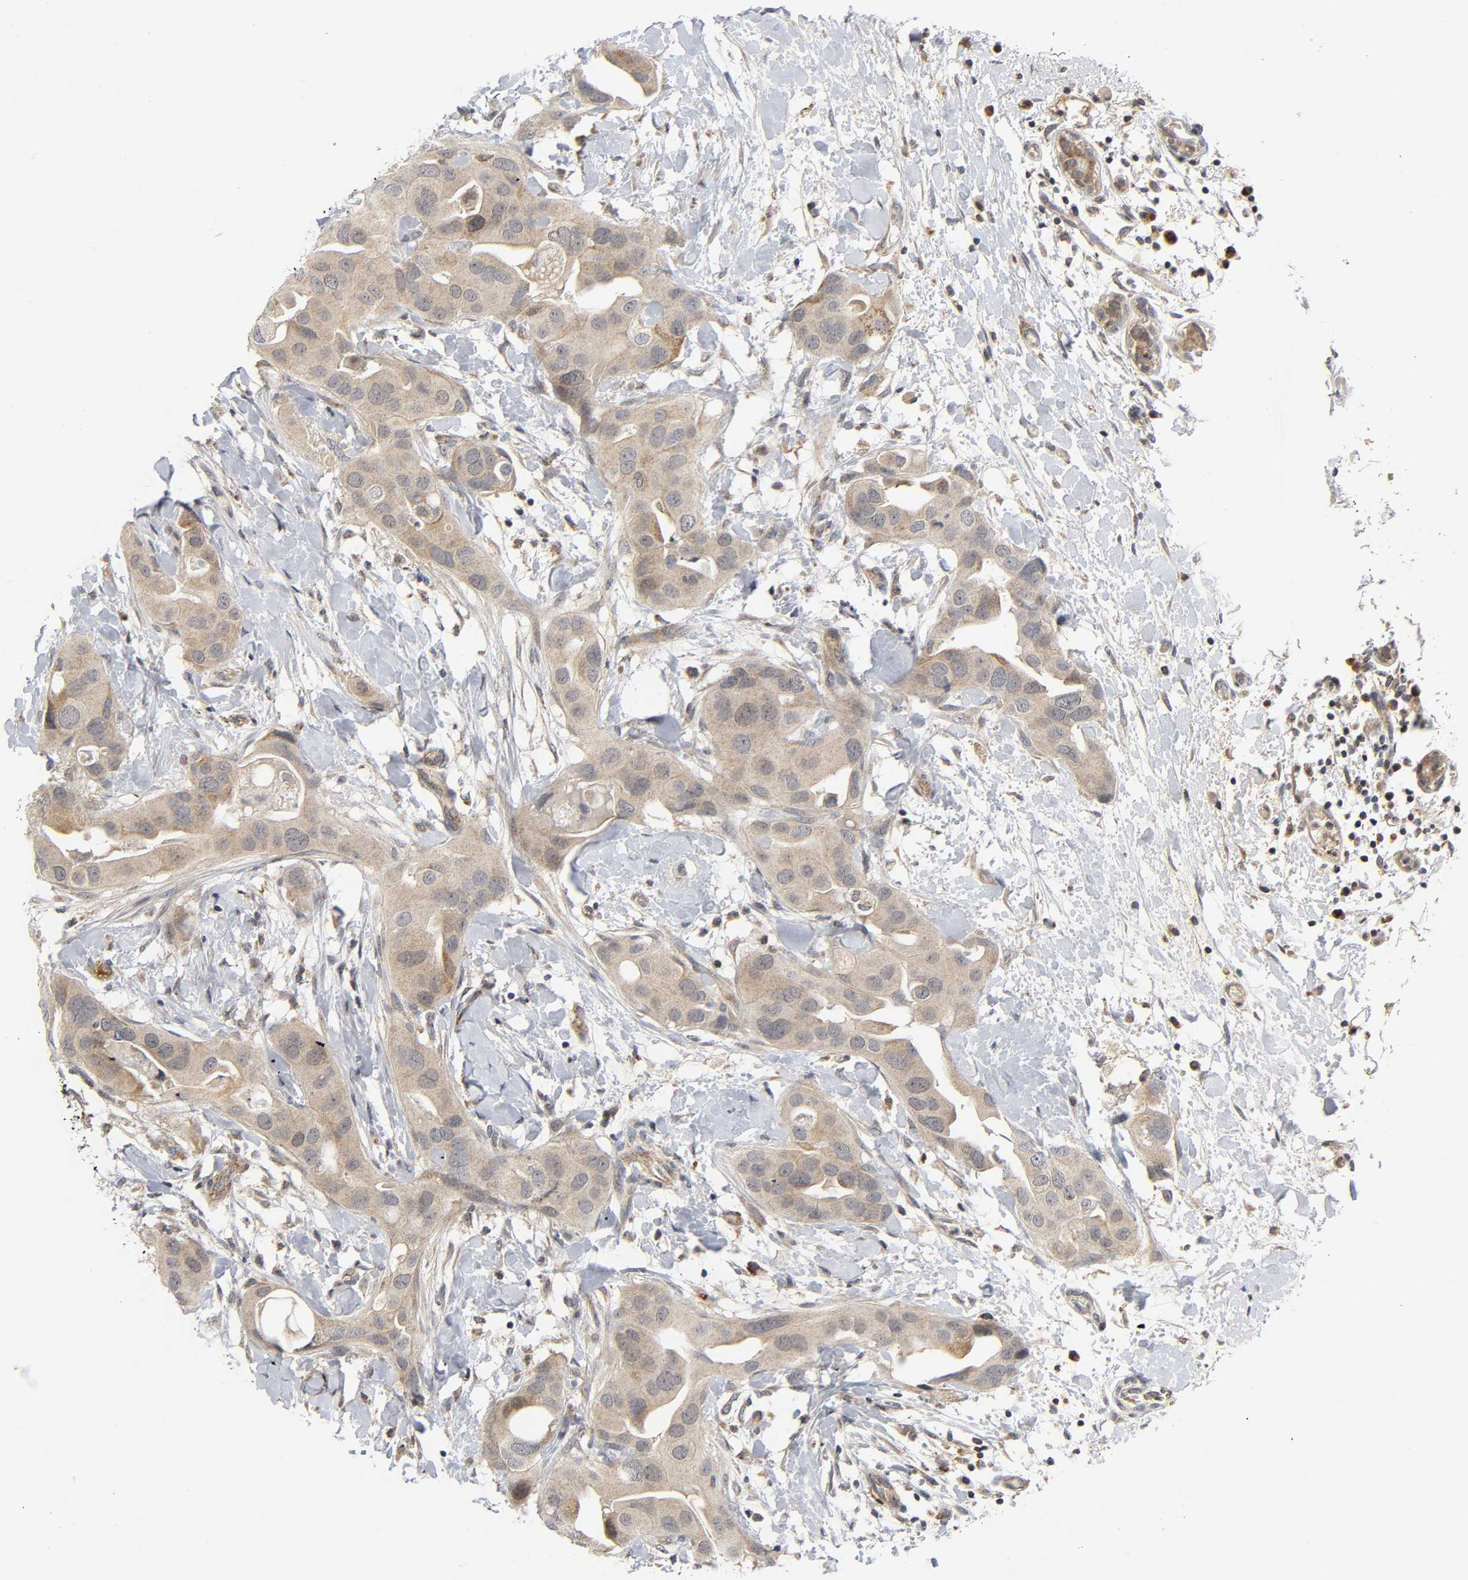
{"staining": {"intensity": "moderate", "quantity": ">75%", "location": "cytoplasmic/membranous"}, "tissue": "breast cancer", "cell_type": "Tumor cells", "image_type": "cancer", "snomed": [{"axis": "morphology", "description": "Duct carcinoma"}, {"axis": "topography", "description": "Breast"}], "caption": "Tumor cells demonstrate moderate cytoplasmic/membranous expression in about >75% of cells in breast cancer (invasive ductal carcinoma). (DAB IHC with brightfield microscopy, high magnification).", "gene": "NRP1", "patient": {"sex": "female", "age": 40}}